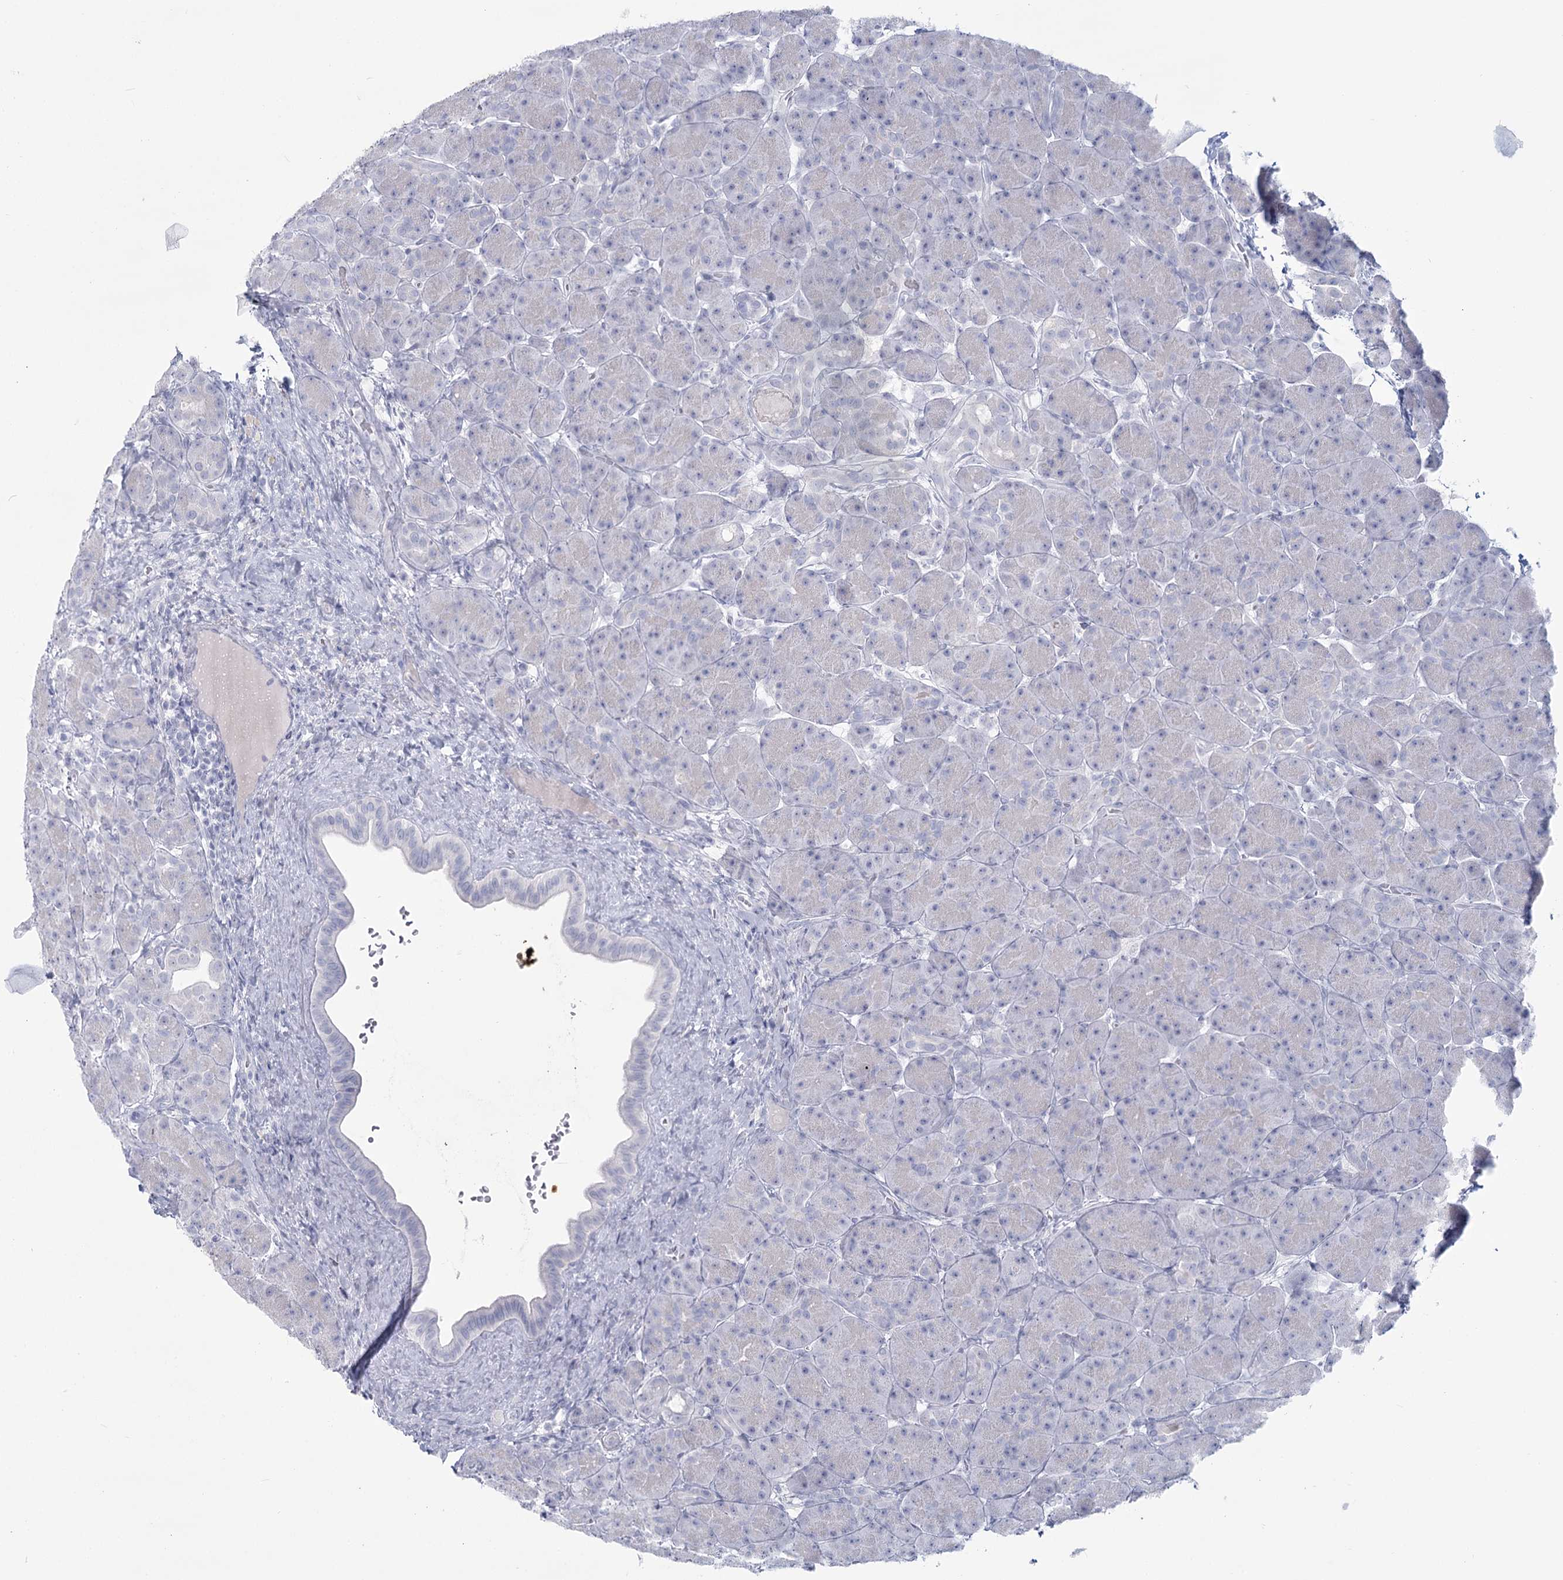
{"staining": {"intensity": "negative", "quantity": "none", "location": "none"}, "tissue": "pancreas", "cell_type": "Exocrine glandular cells", "image_type": "normal", "snomed": [{"axis": "morphology", "description": "Normal tissue, NOS"}, {"axis": "topography", "description": "Pancreas"}], "caption": "Exocrine glandular cells are negative for brown protein staining in unremarkable pancreas. (DAB (3,3'-diaminobenzidine) immunohistochemistry (IHC) with hematoxylin counter stain).", "gene": "SLC6A19", "patient": {"sex": "male", "age": 63}}